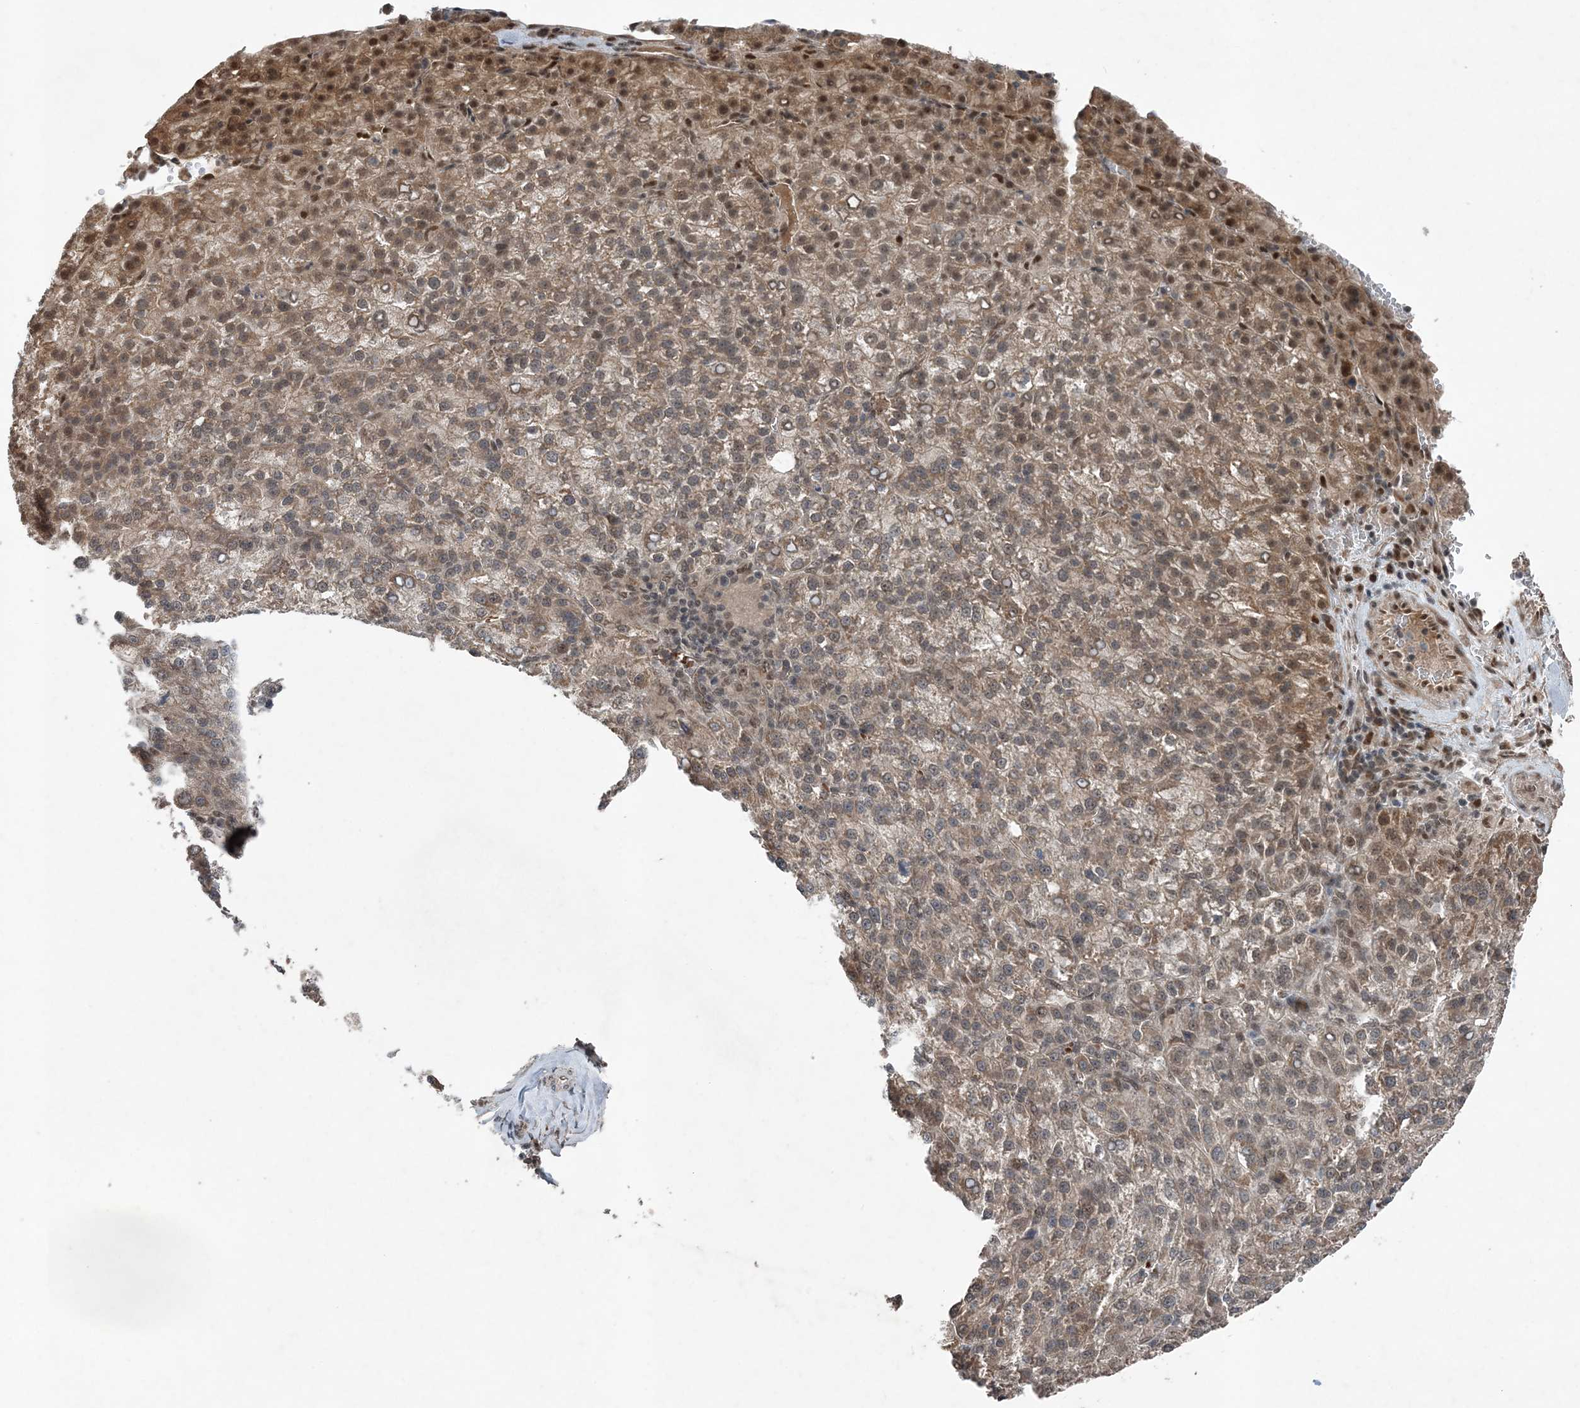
{"staining": {"intensity": "moderate", "quantity": ">75%", "location": "cytoplasmic/membranous,nuclear"}, "tissue": "liver cancer", "cell_type": "Tumor cells", "image_type": "cancer", "snomed": [{"axis": "morphology", "description": "Carcinoma, Hepatocellular, NOS"}, {"axis": "topography", "description": "Liver"}], "caption": "This is a micrograph of IHC staining of liver cancer, which shows moderate expression in the cytoplasmic/membranous and nuclear of tumor cells.", "gene": "QTRT2", "patient": {"sex": "female", "age": 58}}